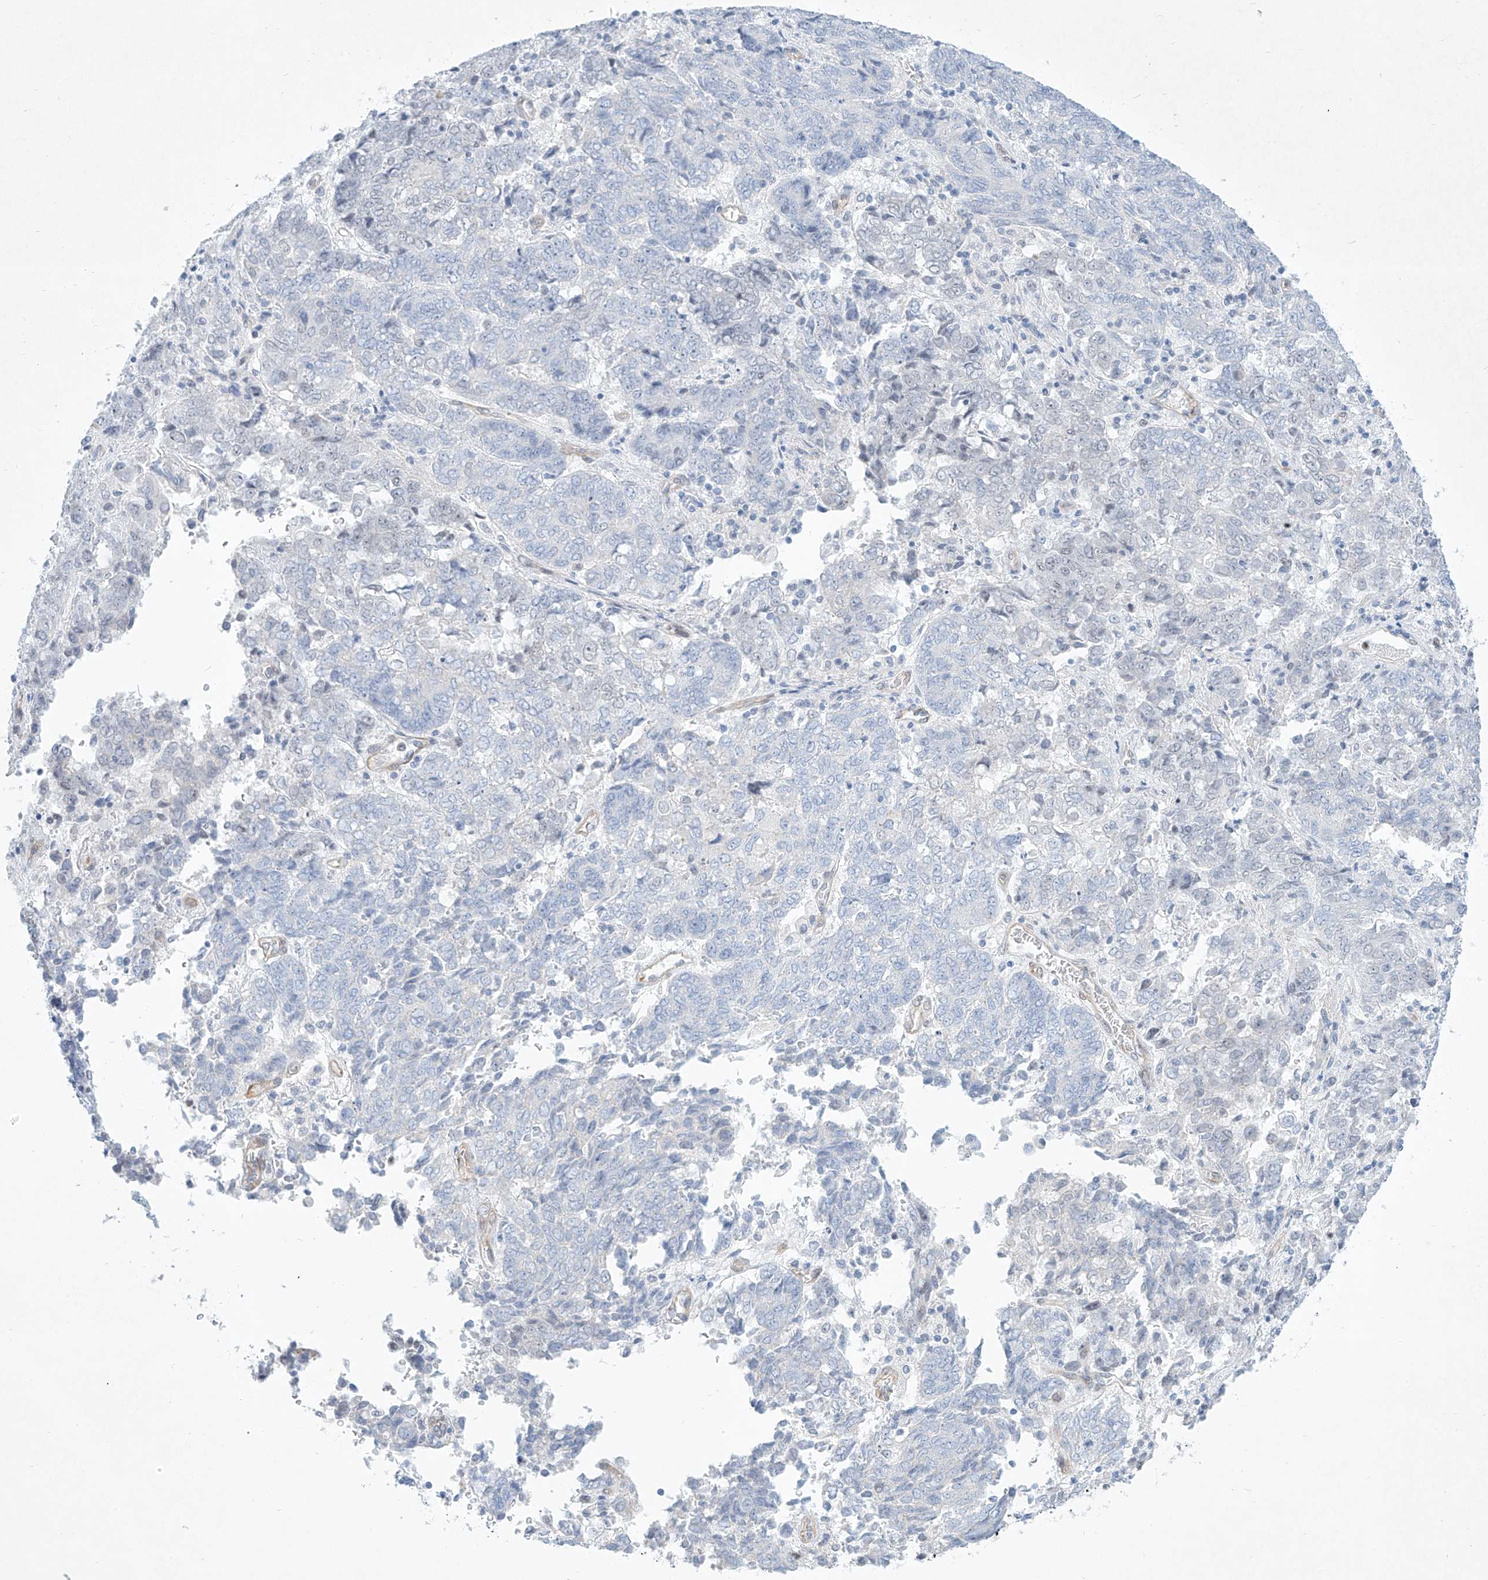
{"staining": {"intensity": "negative", "quantity": "none", "location": "none"}, "tissue": "endometrial cancer", "cell_type": "Tumor cells", "image_type": "cancer", "snomed": [{"axis": "morphology", "description": "Adenocarcinoma, NOS"}, {"axis": "topography", "description": "Endometrium"}], "caption": "An IHC image of endometrial adenocarcinoma is shown. There is no staining in tumor cells of endometrial adenocarcinoma.", "gene": "REEP2", "patient": {"sex": "female", "age": 80}}